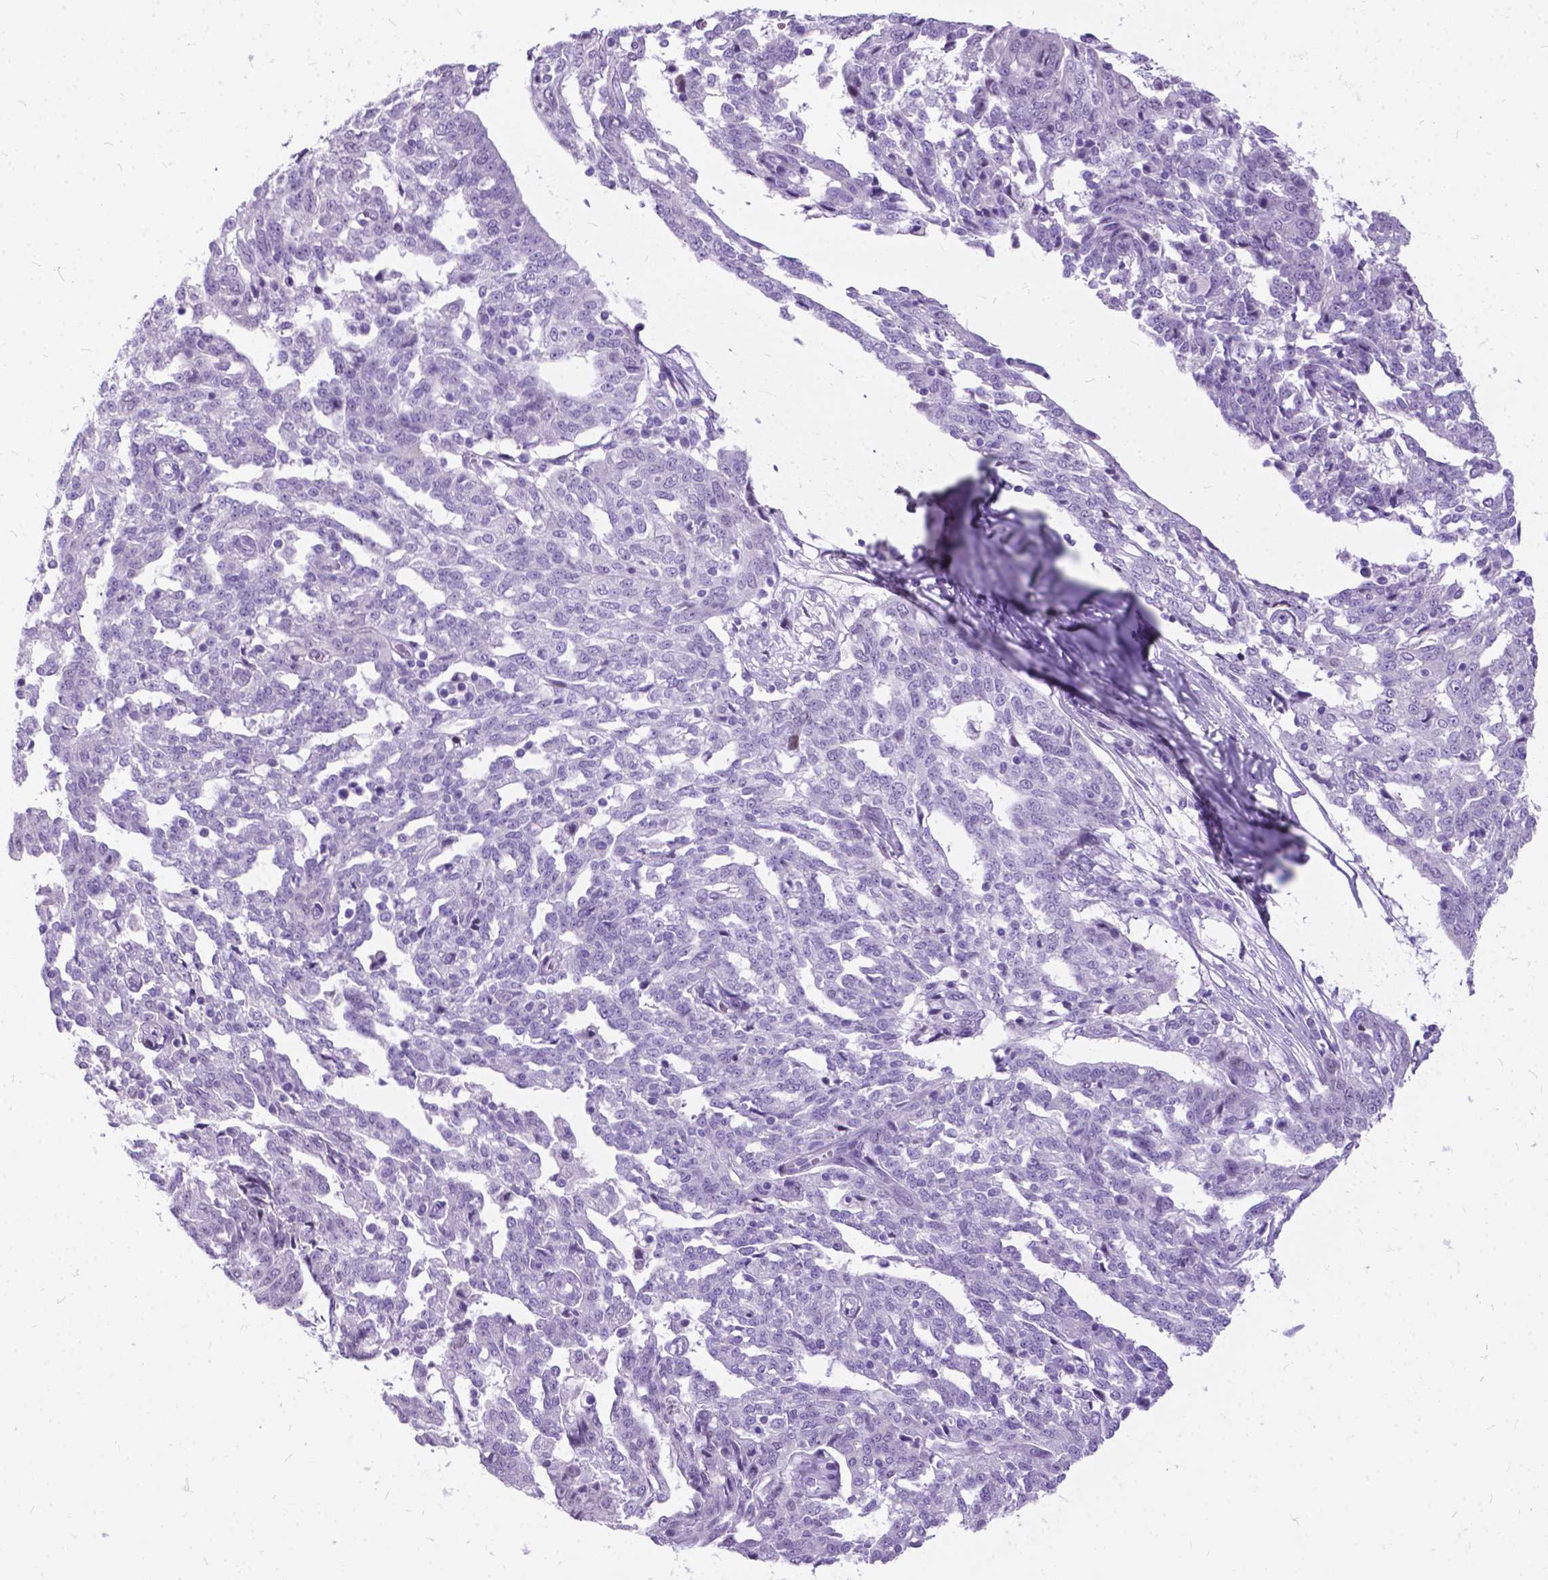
{"staining": {"intensity": "negative", "quantity": "none", "location": "none"}, "tissue": "ovarian cancer", "cell_type": "Tumor cells", "image_type": "cancer", "snomed": [{"axis": "morphology", "description": "Cystadenocarcinoma, serous, NOS"}, {"axis": "topography", "description": "Ovary"}], "caption": "A micrograph of serous cystadenocarcinoma (ovarian) stained for a protein exhibits no brown staining in tumor cells.", "gene": "BSND", "patient": {"sex": "female", "age": 67}}